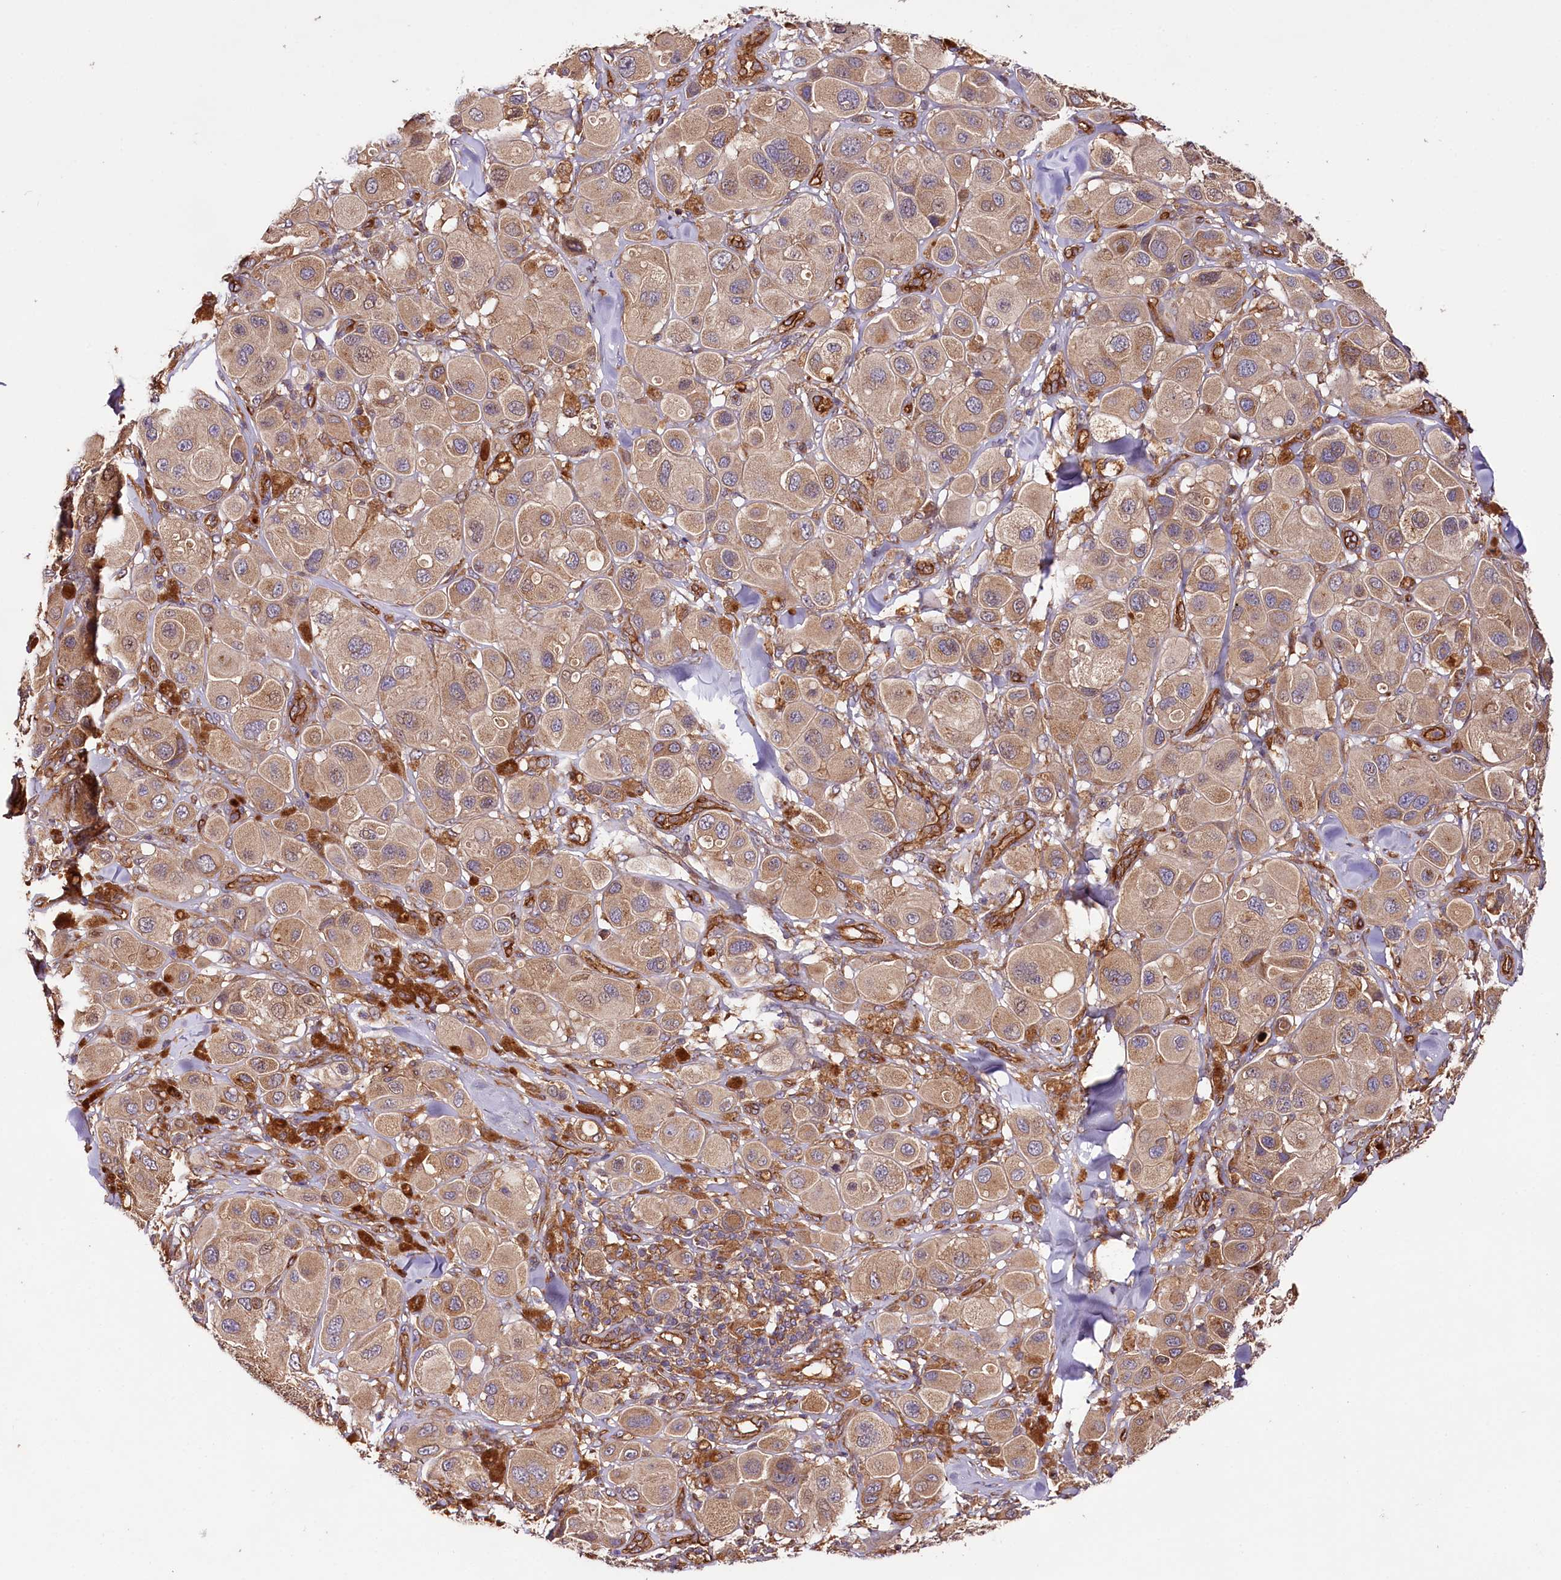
{"staining": {"intensity": "weak", "quantity": ">75%", "location": "cytoplasmic/membranous"}, "tissue": "melanoma", "cell_type": "Tumor cells", "image_type": "cancer", "snomed": [{"axis": "morphology", "description": "Malignant melanoma, Metastatic site"}, {"axis": "topography", "description": "Skin"}], "caption": "Melanoma tissue displays weak cytoplasmic/membranous positivity in approximately >75% of tumor cells Nuclei are stained in blue.", "gene": "CEP295", "patient": {"sex": "male", "age": 41}}